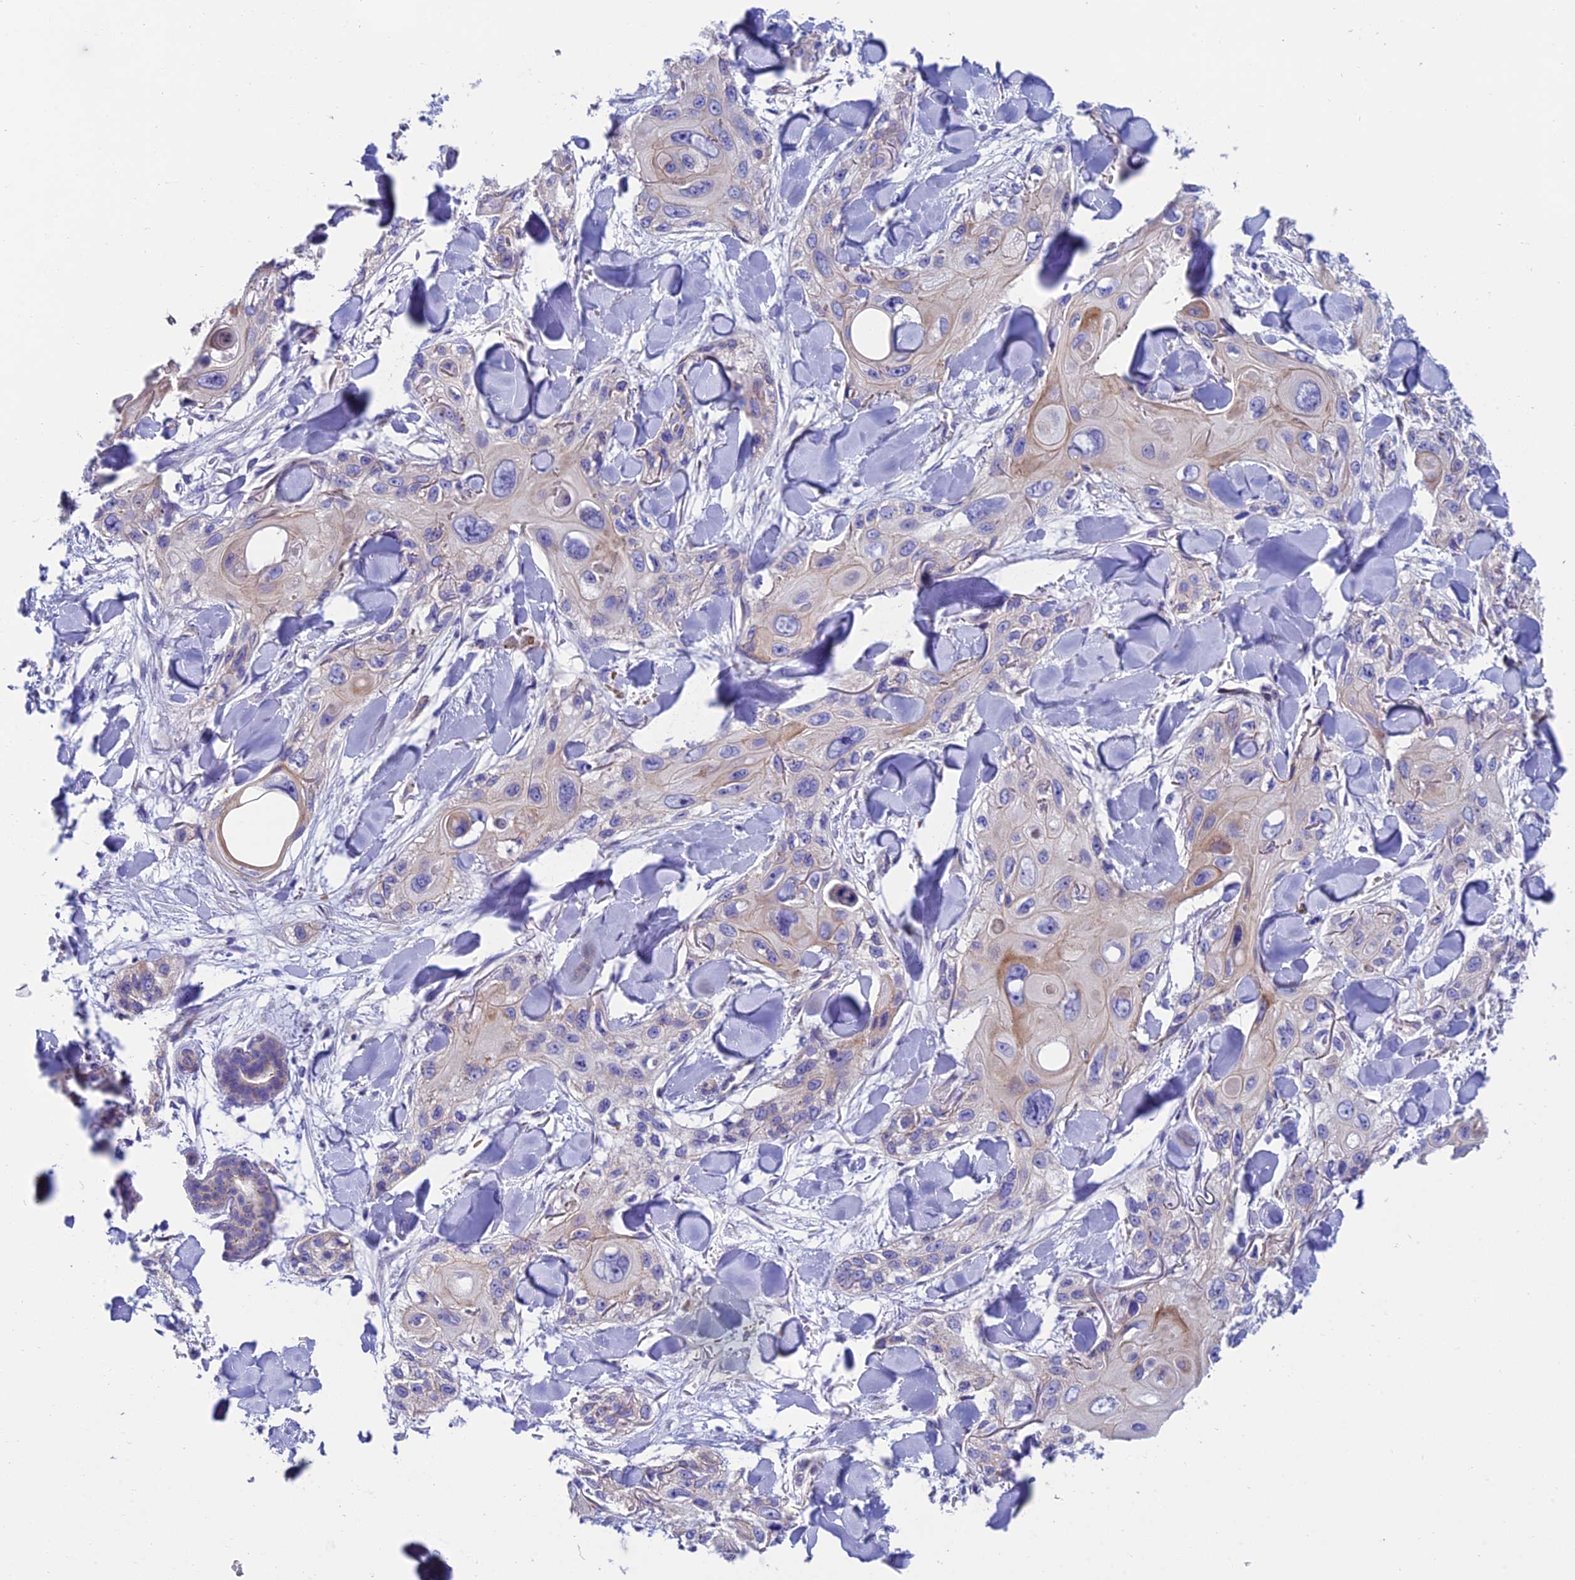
{"staining": {"intensity": "weak", "quantity": "<25%", "location": "cytoplasmic/membranous"}, "tissue": "skin cancer", "cell_type": "Tumor cells", "image_type": "cancer", "snomed": [{"axis": "morphology", "description": "Normal tissue, NOS"}, {"axis": "morphology", "description": "Squamous cell carcinoma, NOS"}, {"axis": "topography", "description": "Skin"}], "caption": "Immunohistochemistry (IHC) micrograph of neoplastic tissue: squamous cell carcinoma (skin) stained with DAB (3,3'-diaminobenzidine) reveals no significant protein staining in tumor cells.", "gene": "MACIR", "patient": {"sex": "male", "age": 72}}